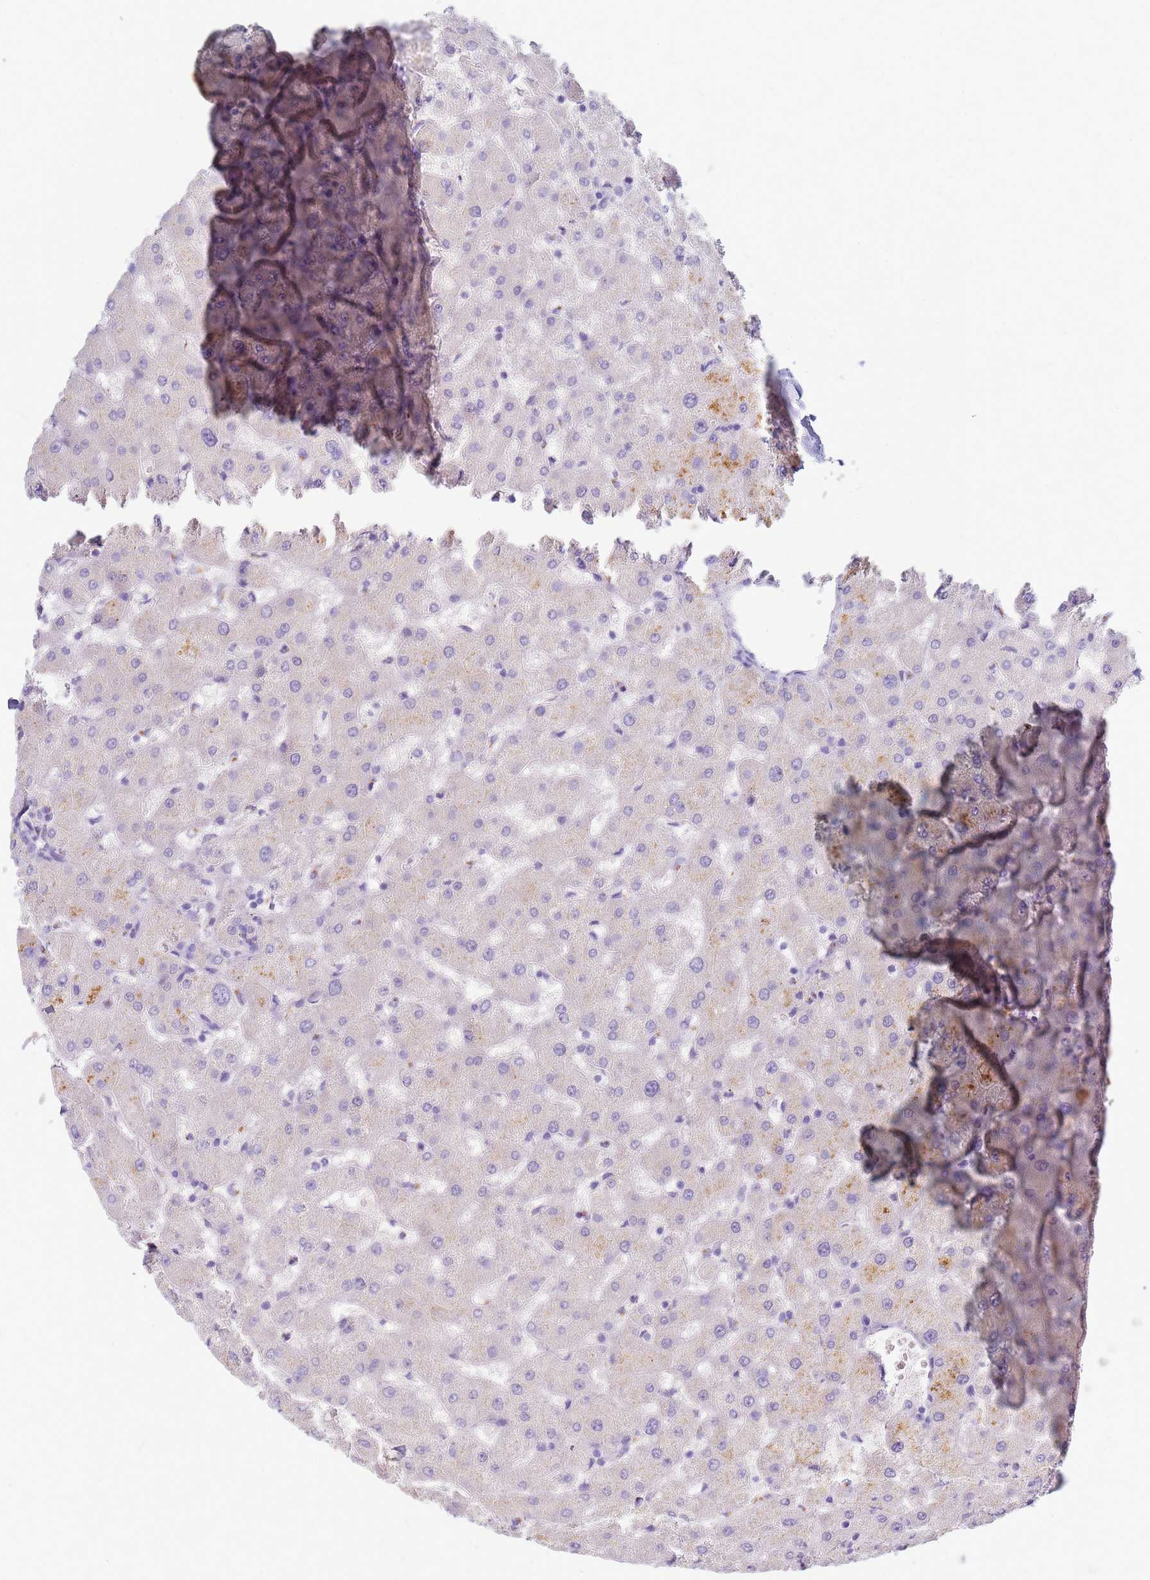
{"staining": {"intensity": "negative", "quantity": "none", "location": "none"}, "tissue": "liver", "cell_type": "Cholangiocytes", "image_type": "normal", "snomed": [{"axis": "morphology", "description": "Normal tissue, NOS"}, {"axis": "topography", "description": "Liver"}], "caption": "A high-resolution histopathology image shows immunohistochemistry staining of normal liver, which displays no significant expression in cholangiocytes.", "gene": "B3GNT8", "patient": {"sex": "female", "age": 63}}